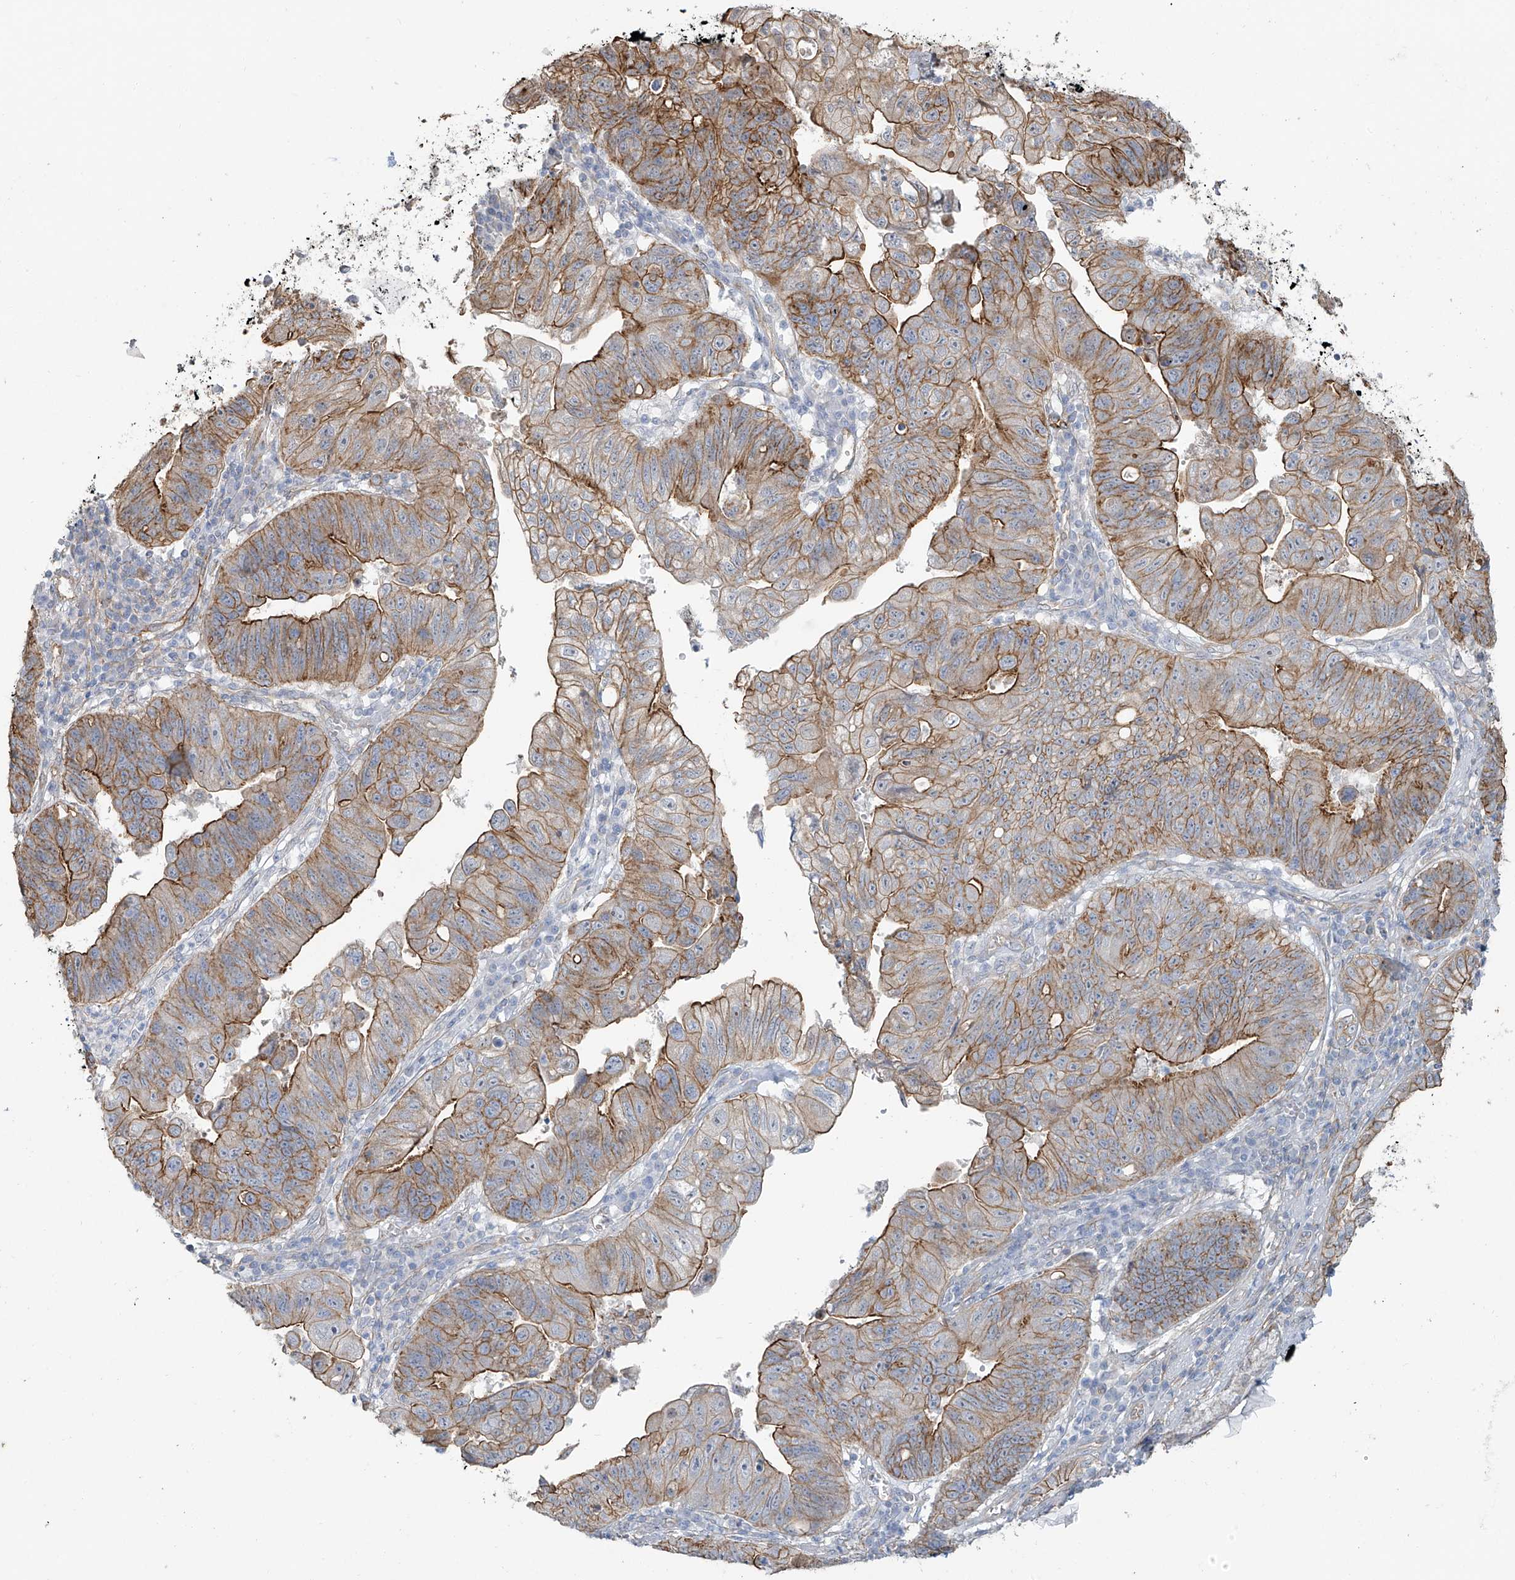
{"staining": {"intensity": "moderate", "quantity": ">75%", "location": "cytoplasmic/membranous"}, "tissue": "stomach cancer", "cell_type": "Tumor cells", "image_type": "cancer", "snomed": [{"axis": "morphology", "description": "Adenocarcinoma, NOS"}, {"axis": "topography", "description": "Stomach"}], "caption": "Immunohistochemical staining of human stomach cancer exhibits moderate cytoplasmic/membranous protein expression in approximately >75% of tumor cells.", "gene": "TUBE1", "patient": {"sex": "male", "age": 59}}